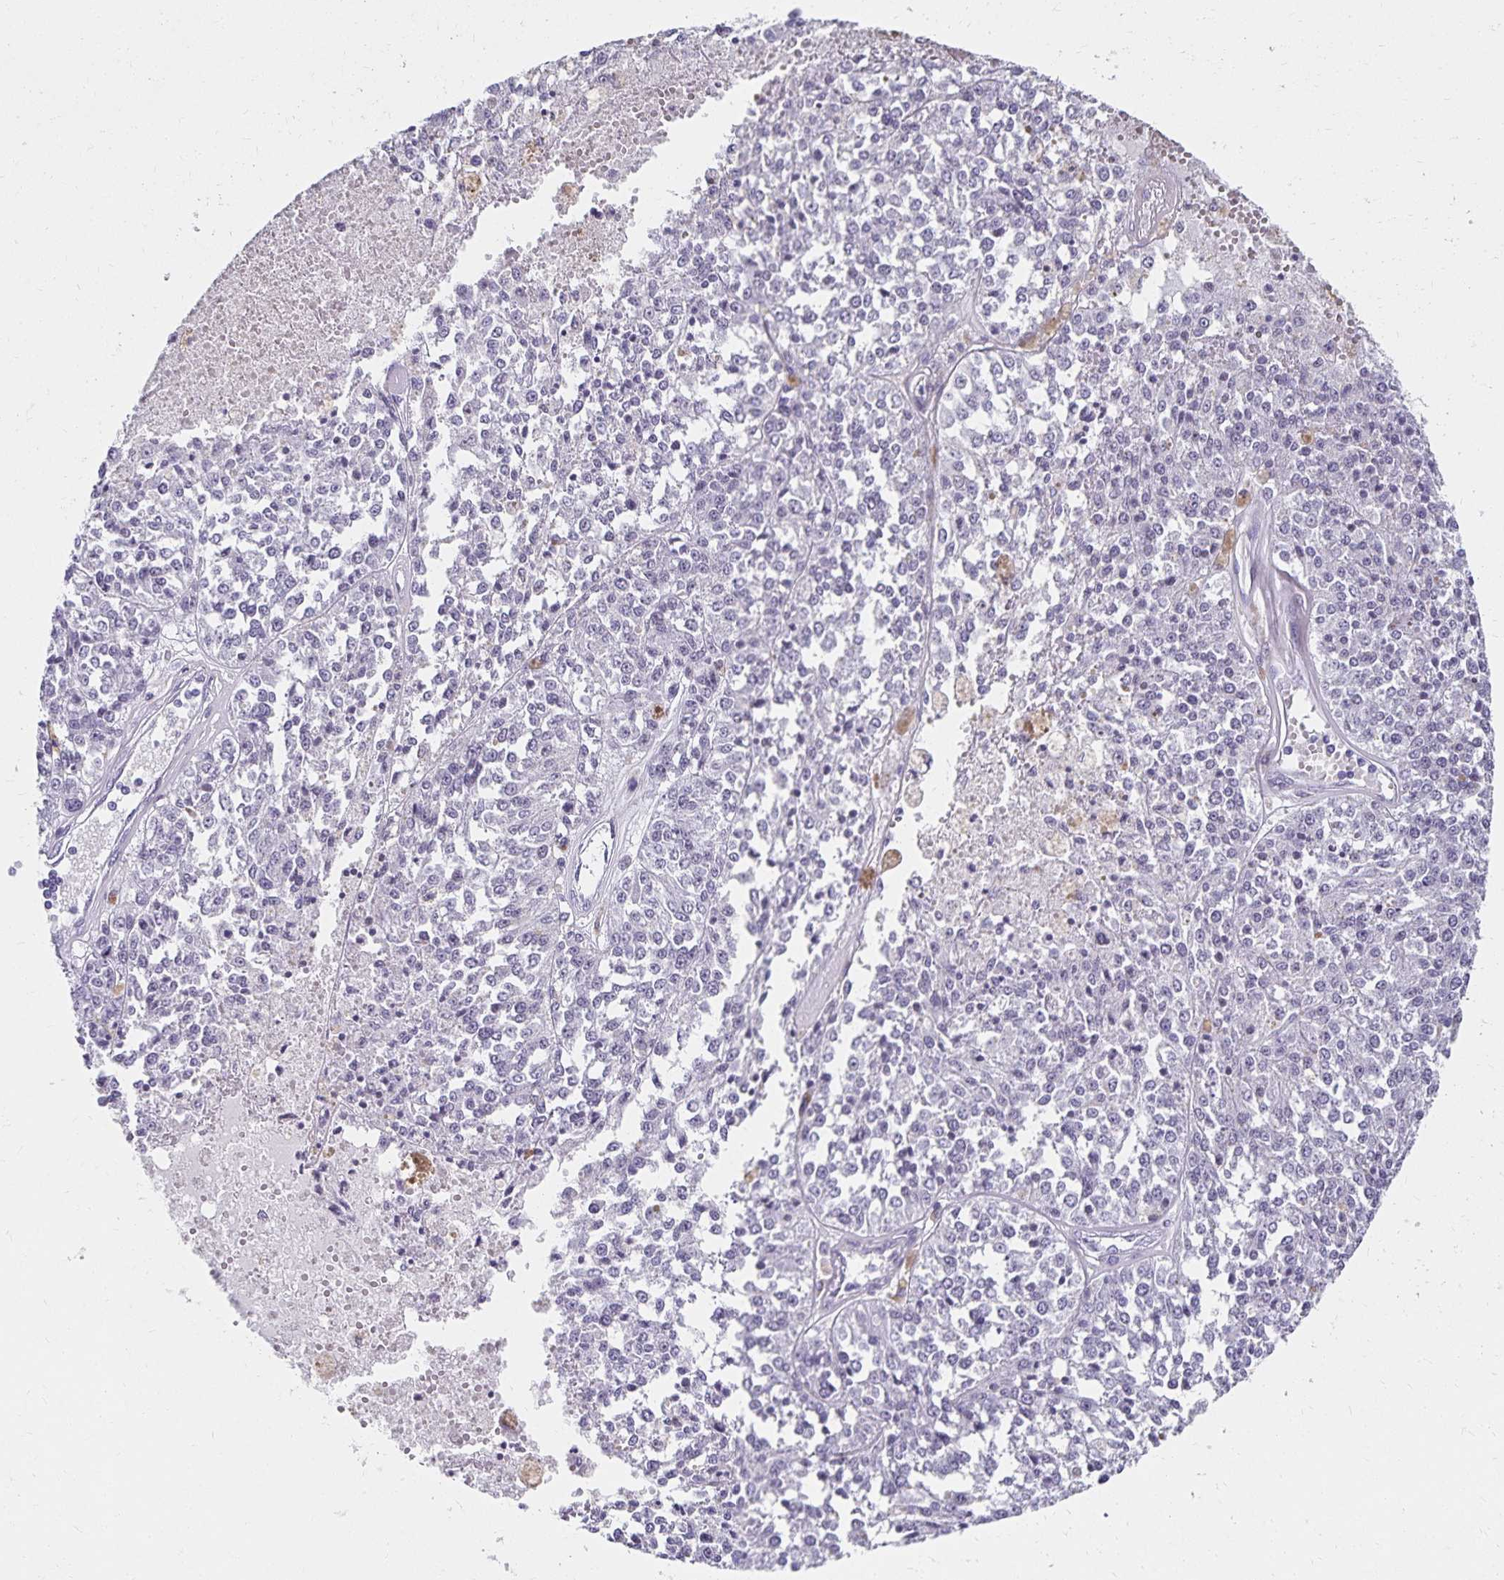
{"staining": {"intensity": "negative", "quantity": "none", "location": "none"}, "tissue": "melanoma", "cell_type": "Tumor cells", "image_type": "cancer", "snomed": [{"axis": "morphology", "description": "Malignant melanoma, Metastatic site"}, {"axis": "topography", "description": "Lymph node"}], "caption": "Human melanoma stained for a protein using IHC displays no staining in tumor cells.", "gene": "C20orf85", "patient": {"sex": "female", "age": 64}}